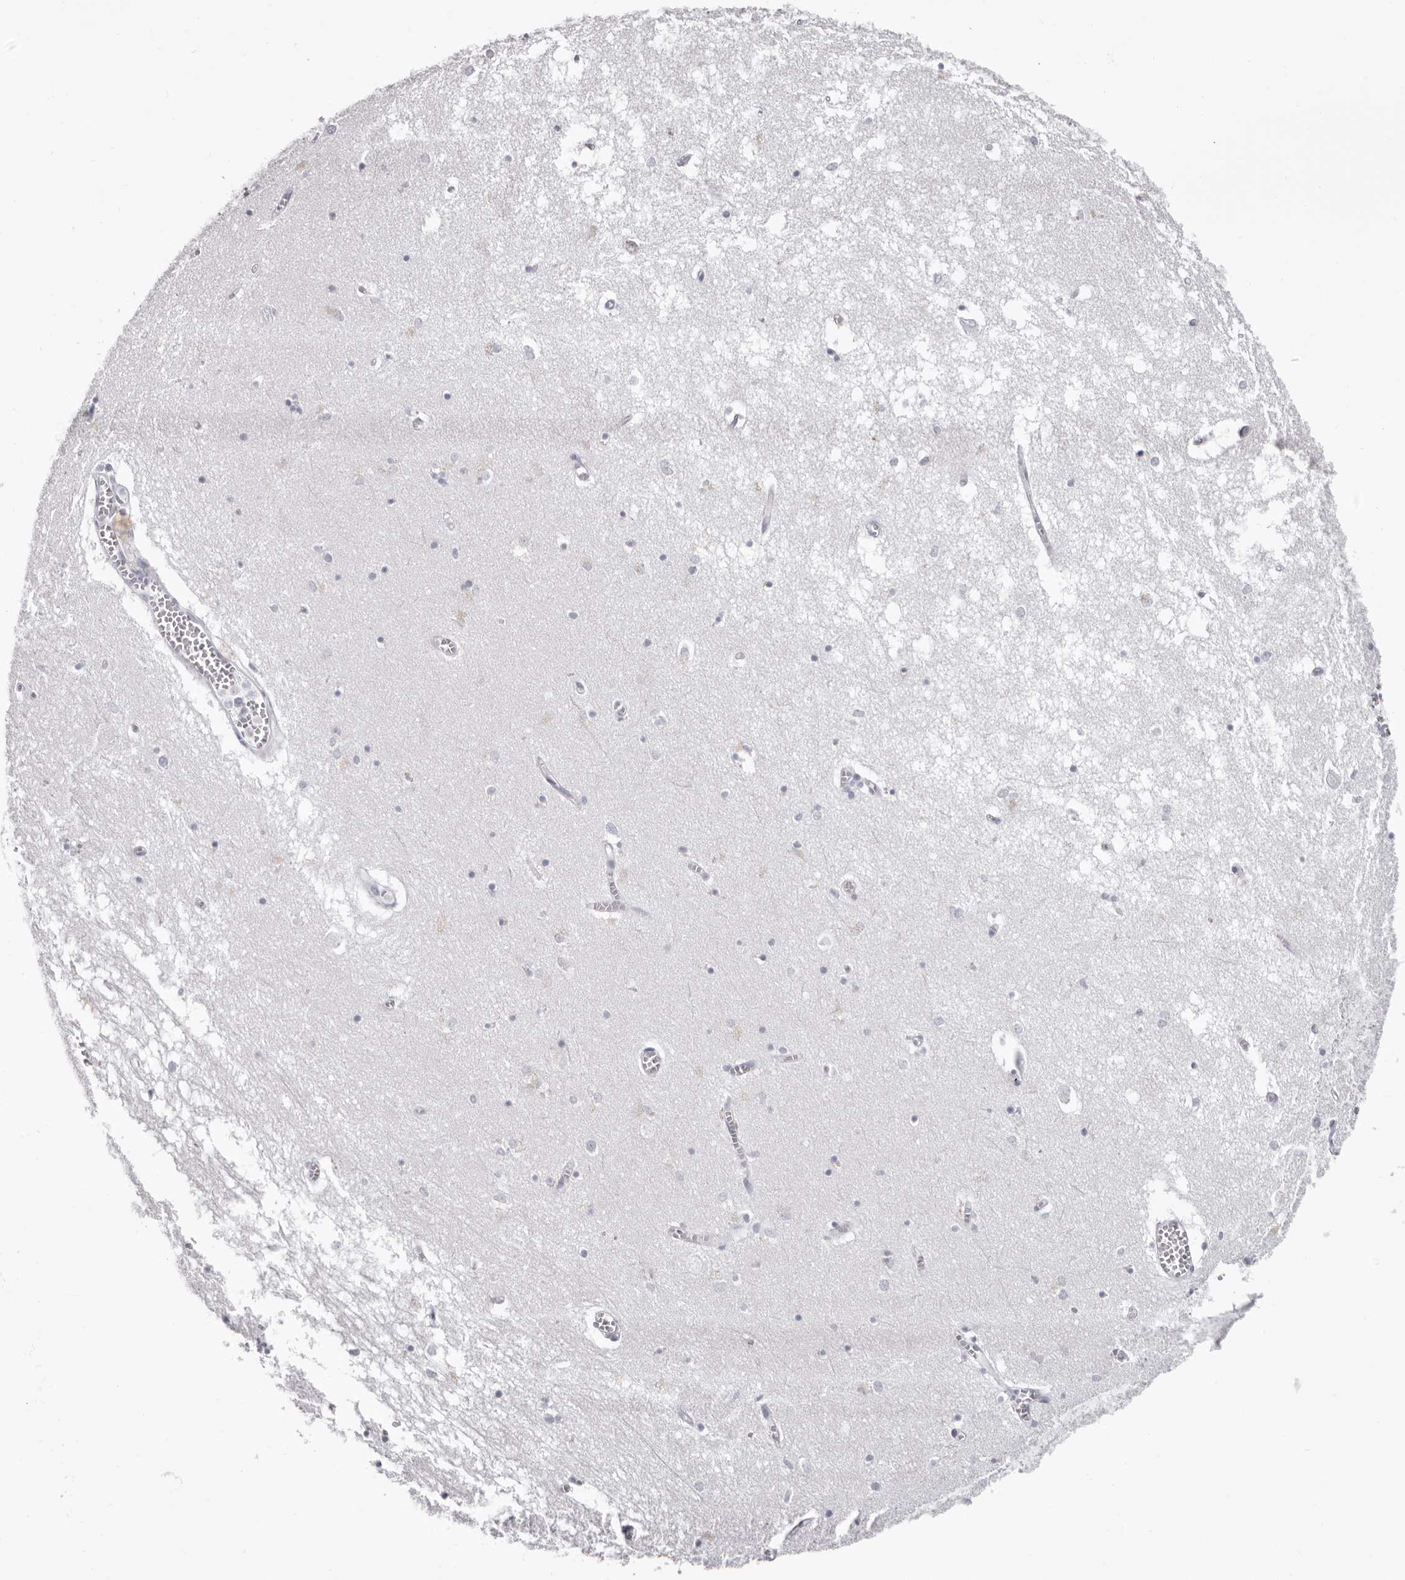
{"staining": {"intensity": "negative", "quantity": "none", "location": "none"}, "tissue": "hippocampus", "cell_type": "Glial cells", "image_type": "normal", "snomed": [{"axis": "morphology", "description": "Normal tissue, NOS"}, {"axis": "topography", "description": "Hippocampus"}], "caption": "IHC histopathology image of normal hippocampus: human hippocampus stained with DAB (3,3'-diaminobenzidine) displays no significant protein positivity in glial cells. (DAB (3,3'-diaminobenzidine) immunohistochemistry visualized using brightfield microscopy, high magnification).", "gene": "LPO", "patient": {"sex": "male", "age": 70}}